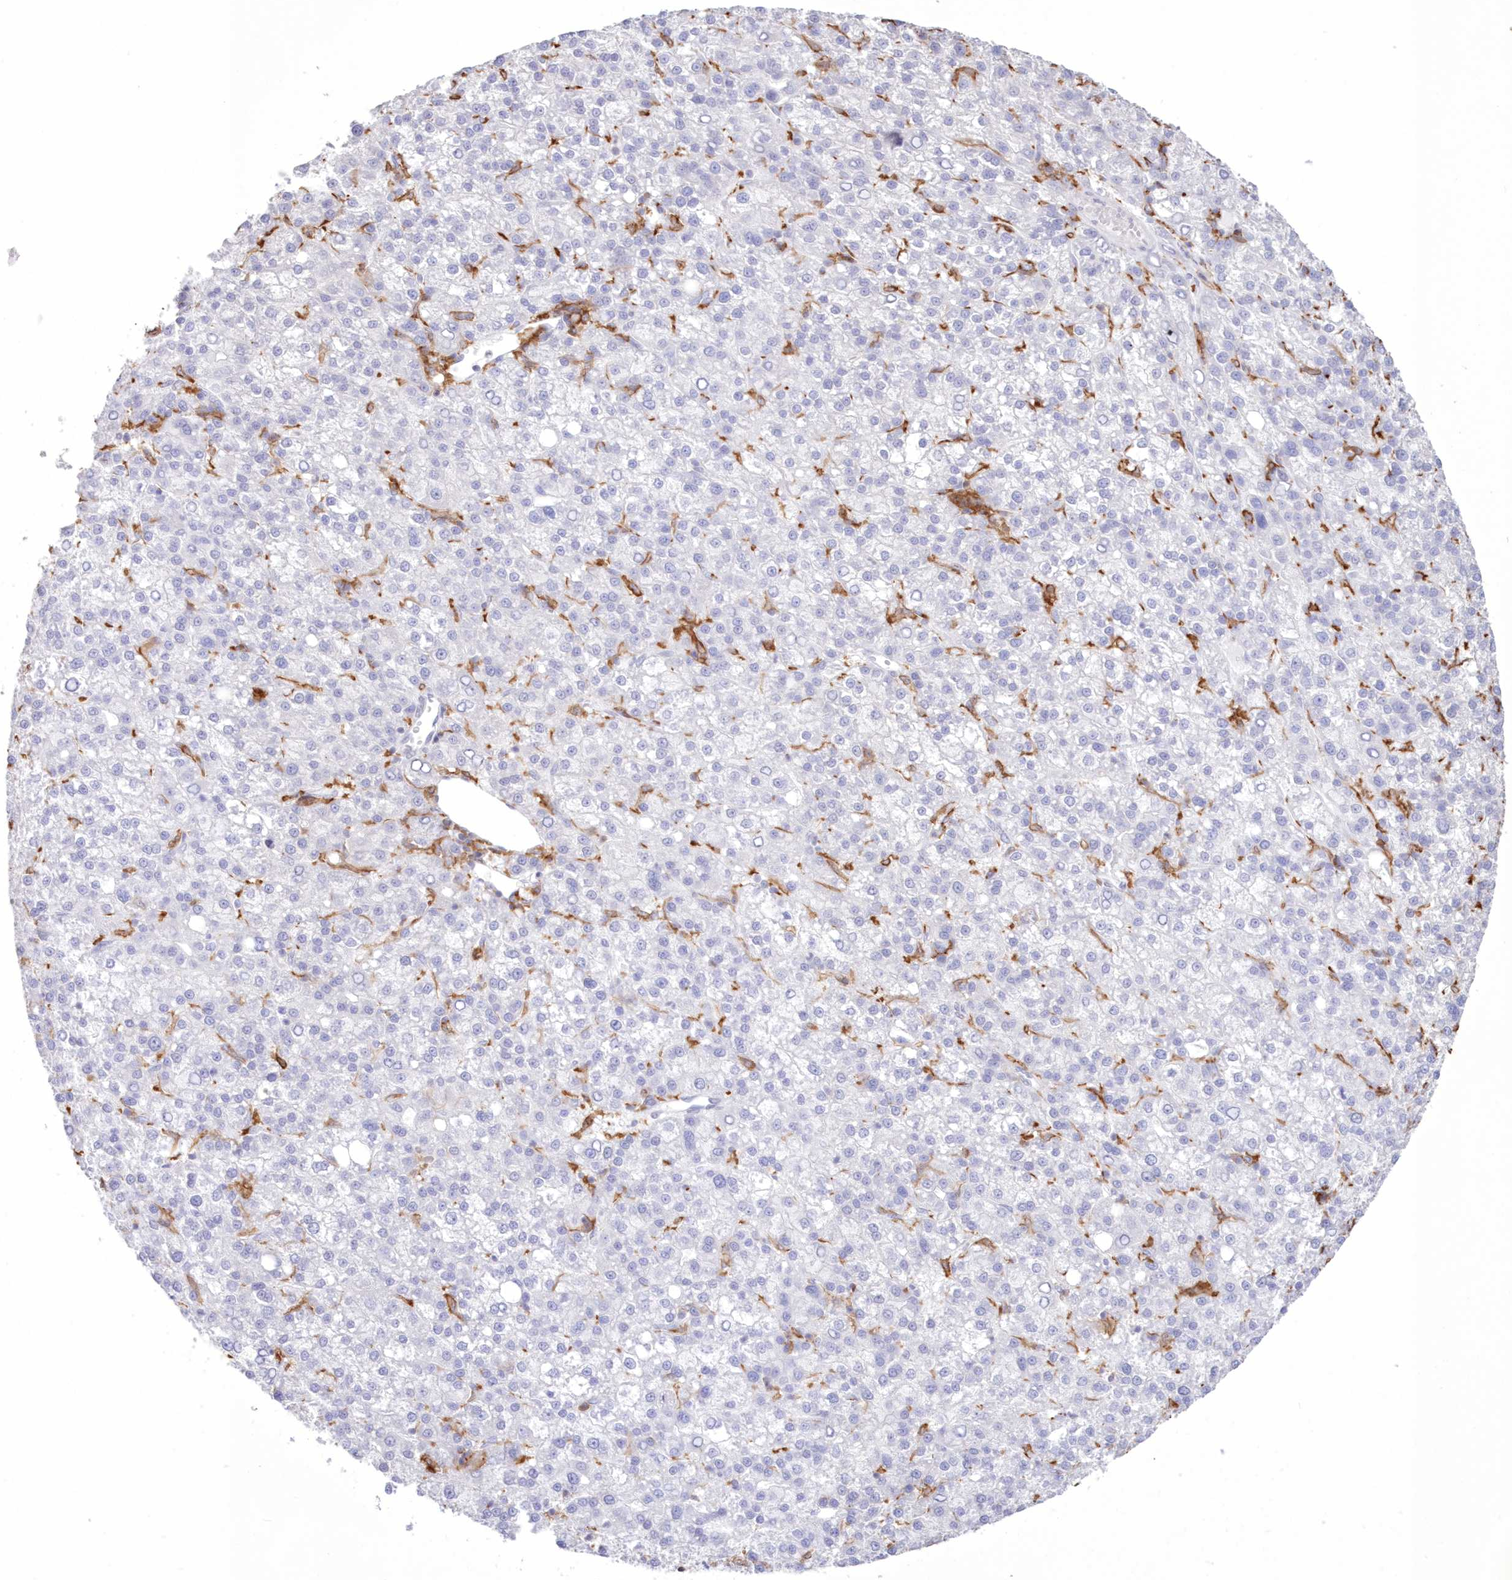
{"staining": {"intensity": "negative", "quantity": "none", "location": "none"}, "tissue": "liver cancer", "cell_type": "Tumor cells", "image_type": "cancer", "snomed": [{"axis": "morphology", "description": "Carcinoma, Hepatocellular, NOS"}, {"axis": "topography", "description": "Liver"}], "caption": "The photomicrograph reveals no staining of tumor cells in liver hepatocellular carcinoma.", "gene": "C11orf1", "patient": {"sex": "female", "age": 58}}